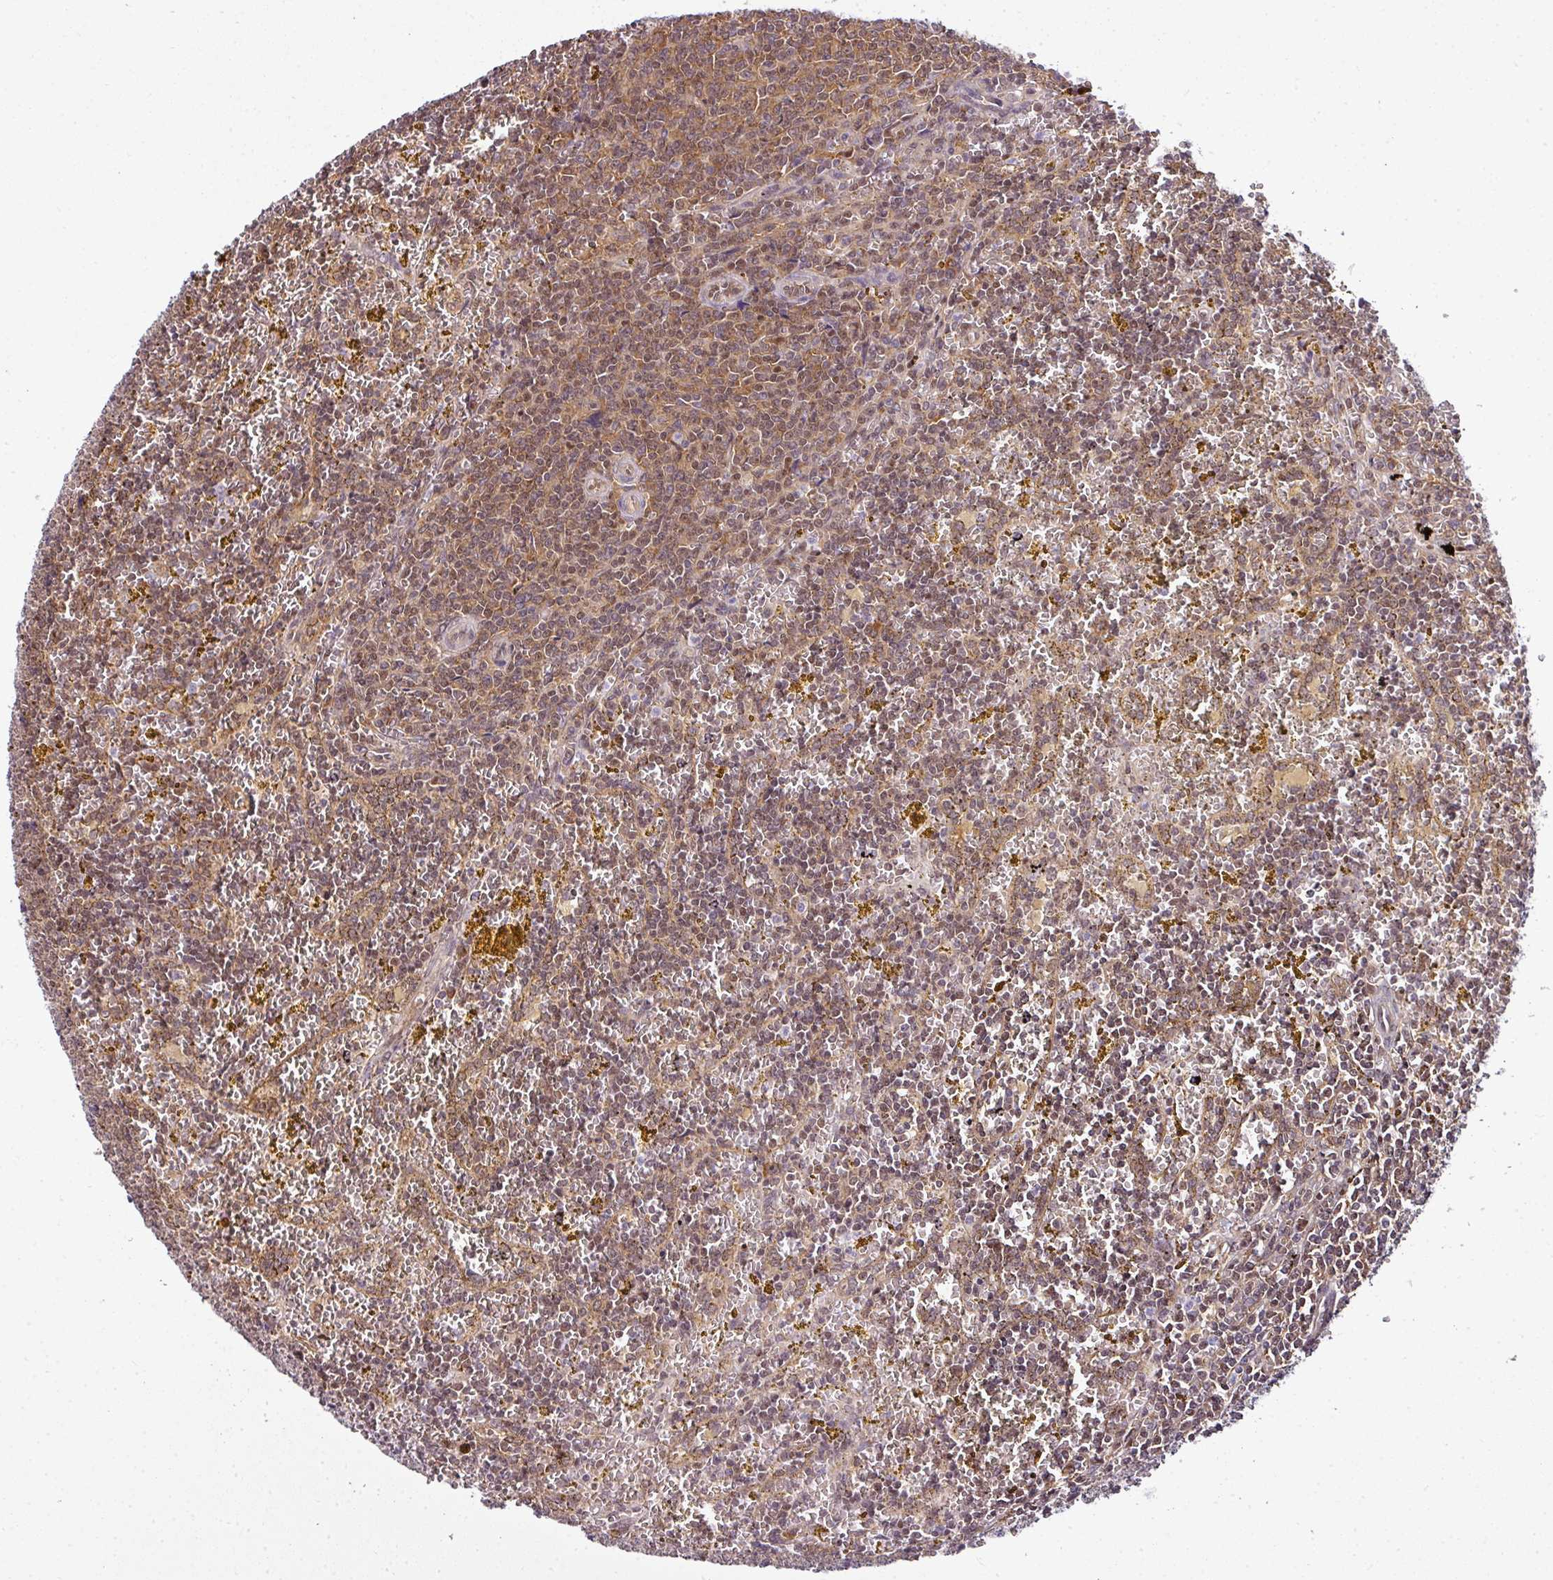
{"staining": {"intensity": "moderate", "quantity": ">75%", "location": "cytoplasmic/membranous,nuclear"}, "tissue": "lymphoma", "cell_type": "Tumor cells", "image_type": "cancer", "snomed": [{"axis": "morphology", "description": "Malignant lymphoma, non-Hodgkin's type, Low grade"}, {"axis": "topography", "description": "Spleen"}, {"axis": "topography", "description": "Lymph node"}], "caption": "Human malignant lymphoma, non-Hodgkin's type (low-grade) stained with a brown dye reveals moderate cytoplasmic/membranous and nuclear positive staining in about >75% of tumor cells.", "gene": "RBM4B", "patient": {"sex": "female", "age": 66}}